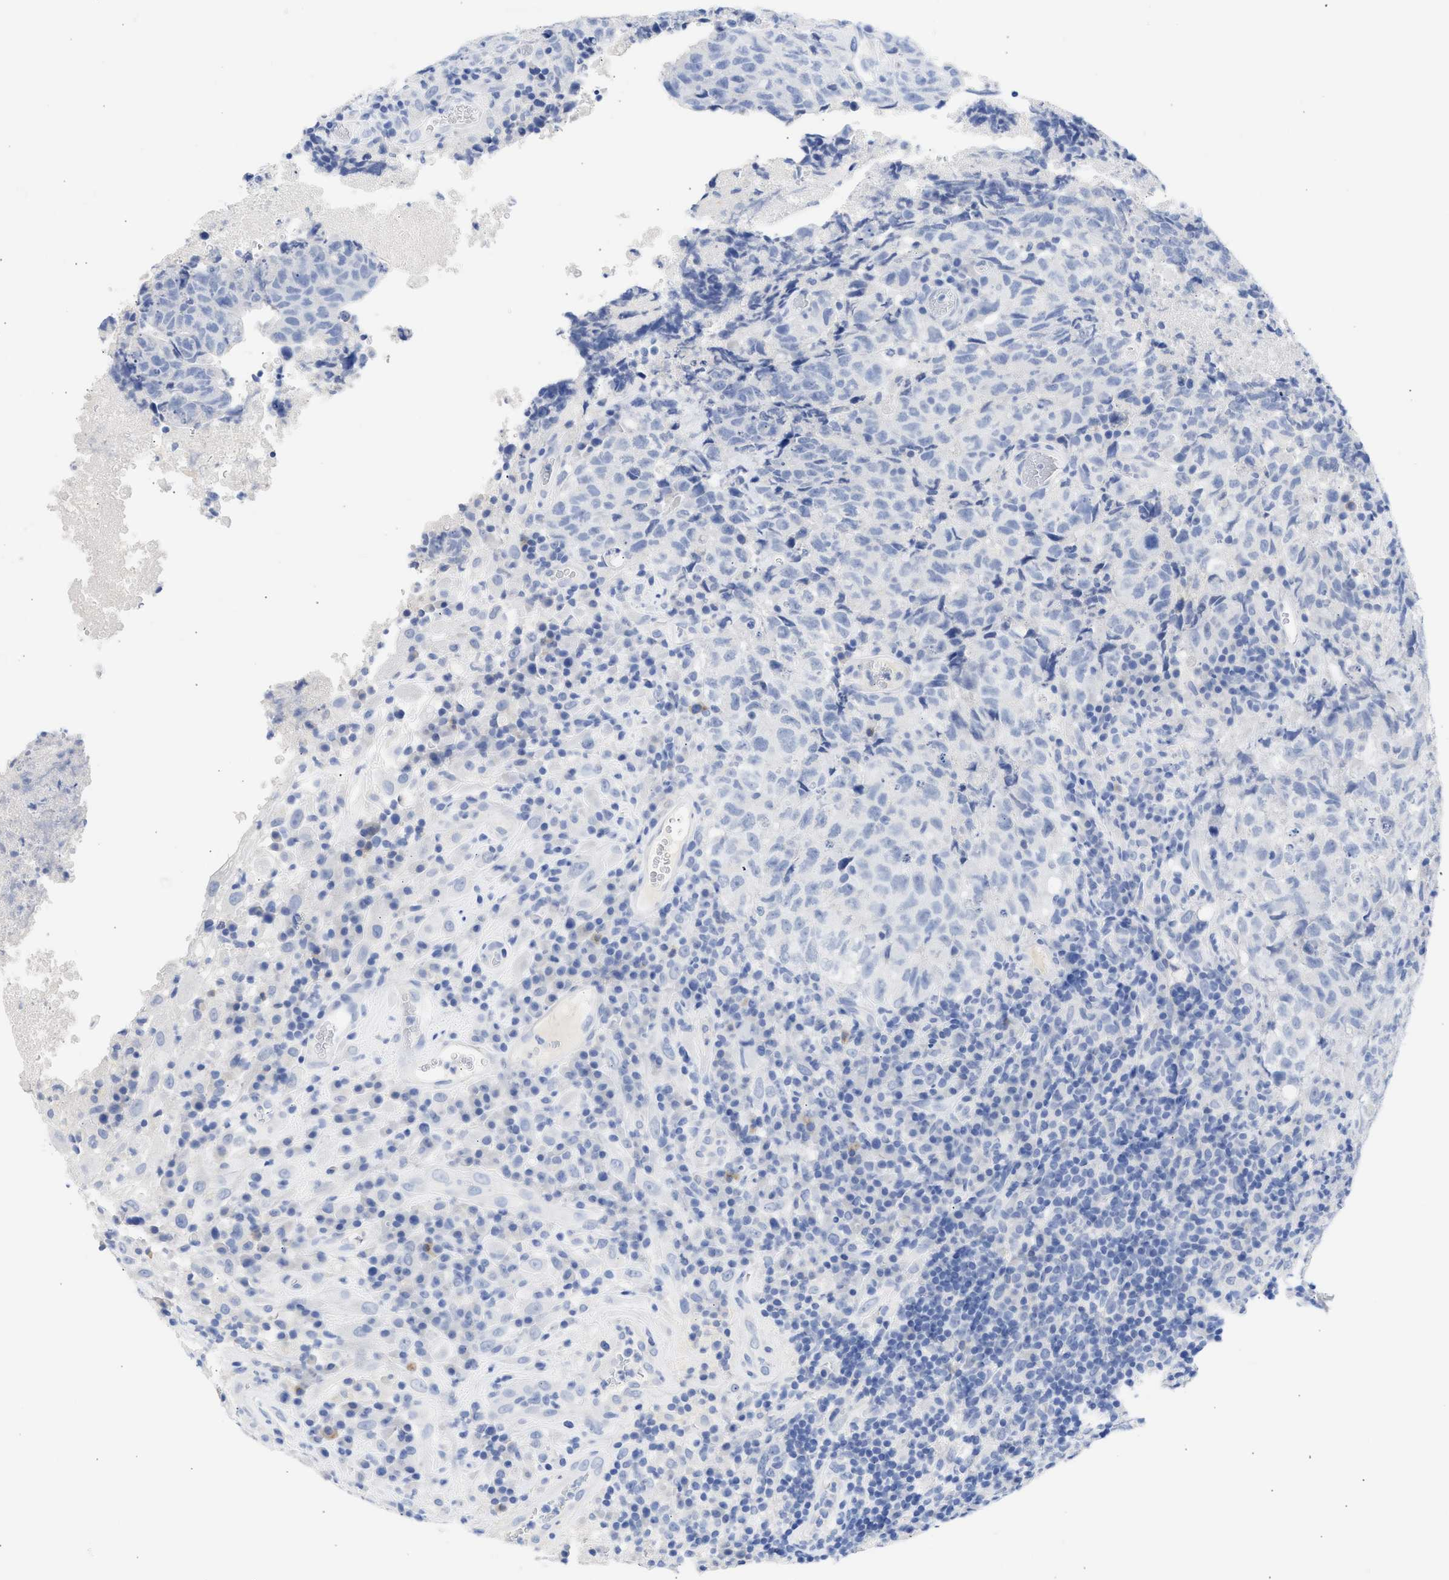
{"staining": {"intensity": "negative", "quantity": "none", "location": "none"}, "tissue": "testis cancer", "cell_type": "Tumor cells", "image_type": "cancer", "snomed": [{"axis": "morphology", "description": "Necrosis, NOS"}, {"axis": "morphology", "description": "Carcinoma, Embryonal, NOS"}, {"axis": "topography", "description": "Testis"}], "caption": "A photomicrograph of human embryonal carcinoma (testis) is negative for staining in tumor cells.", "gene": "NCAM1", "patient": {"sex": "male", "age": 19}}